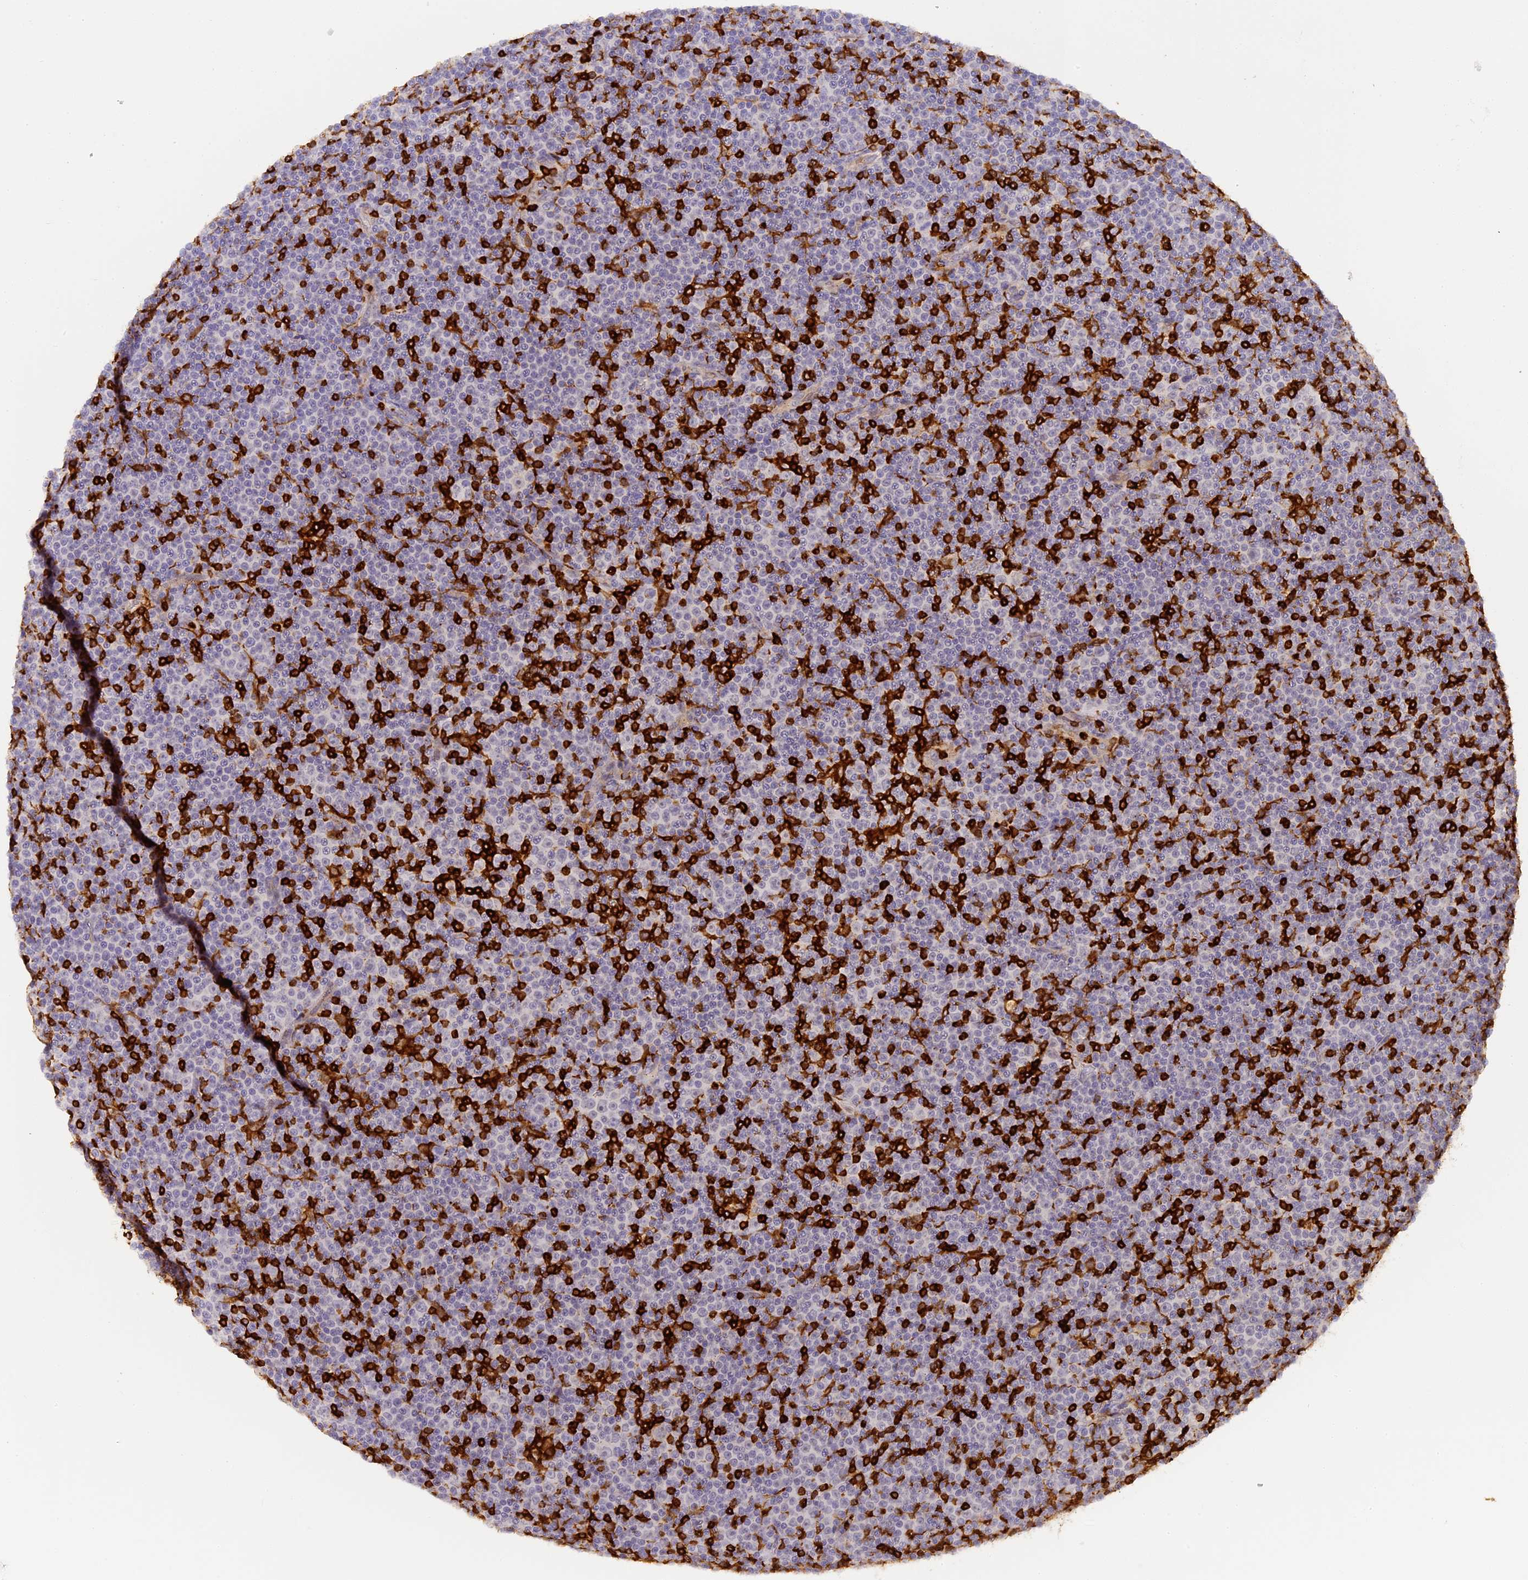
{"staining": {"intensity": "negative", "quantity": "none", "location": "none"}, "tissue": "lymphoma", "cell_type": "Tumor cells", "image_type": "cancer", "snomed": [{"axis": "morphology", "description": "Malignant lymphoma, non-Hodgkin's type, Low grade"}, {"axis": "topography", "description": "Lymph node"}], "caption": "Protein analysis of malignant lymphoma, non-Hodgkin's type (low-grade) shows no significant positivity in tumor cells.", "gene": "FYB1", "patient": {"sex": "female", "age": 67}}